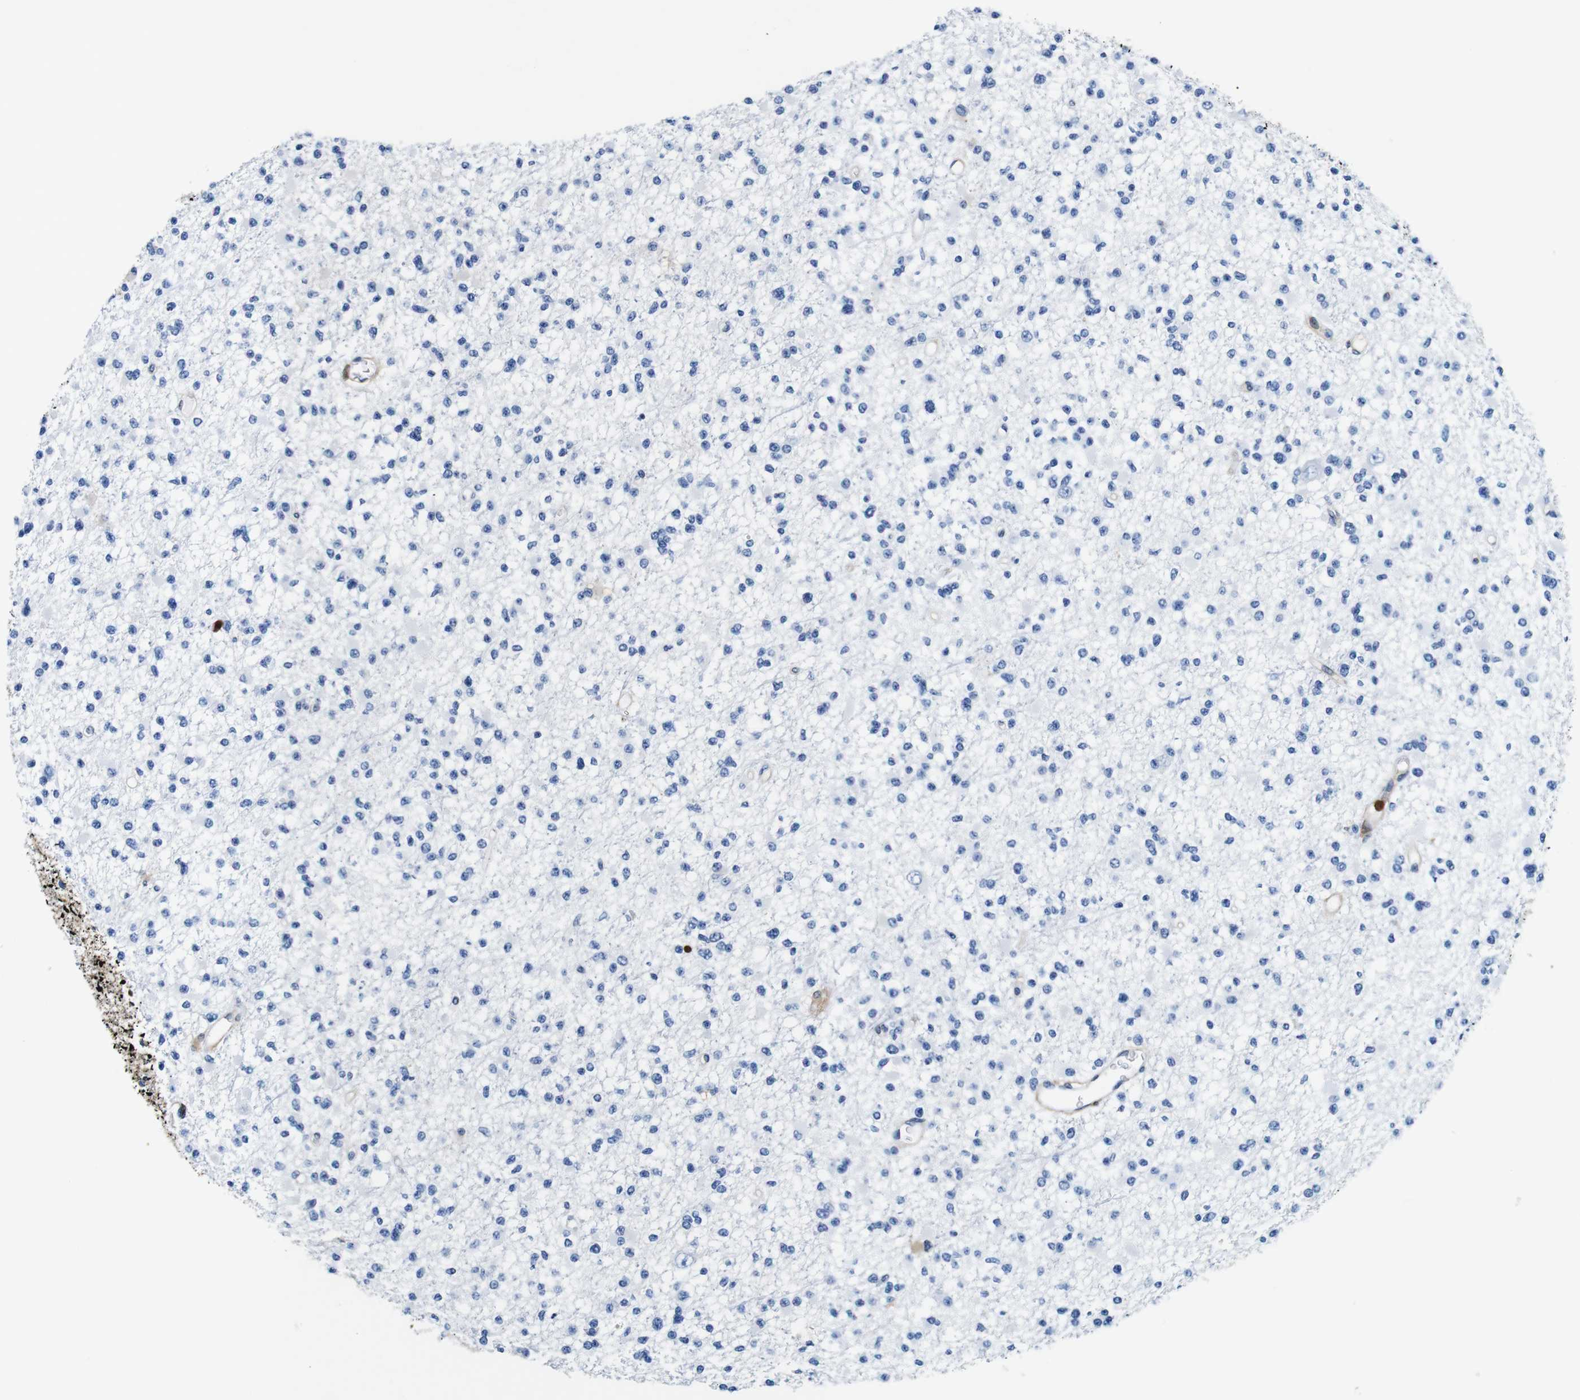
{"staining": {"intensity": "negative", "quantity": "none", "location": "none"}, "tissue": "glioma", "cell_type": "Tumor cells", "image_type": "cancer", "snomed": [{"axis": "morphology", "description": "Glioma, malignant, Low grade"}, {"axis": "topography", "description": "Brain"}], "caption": "This micrograph is of glioma stained with immunohistochemistry to label a protein in brown with the nuclei are counter-stained blue. There is no staining in tumor cells.", "gene": "ANXA1", "patient": {"sex": "female", "age": 22}}